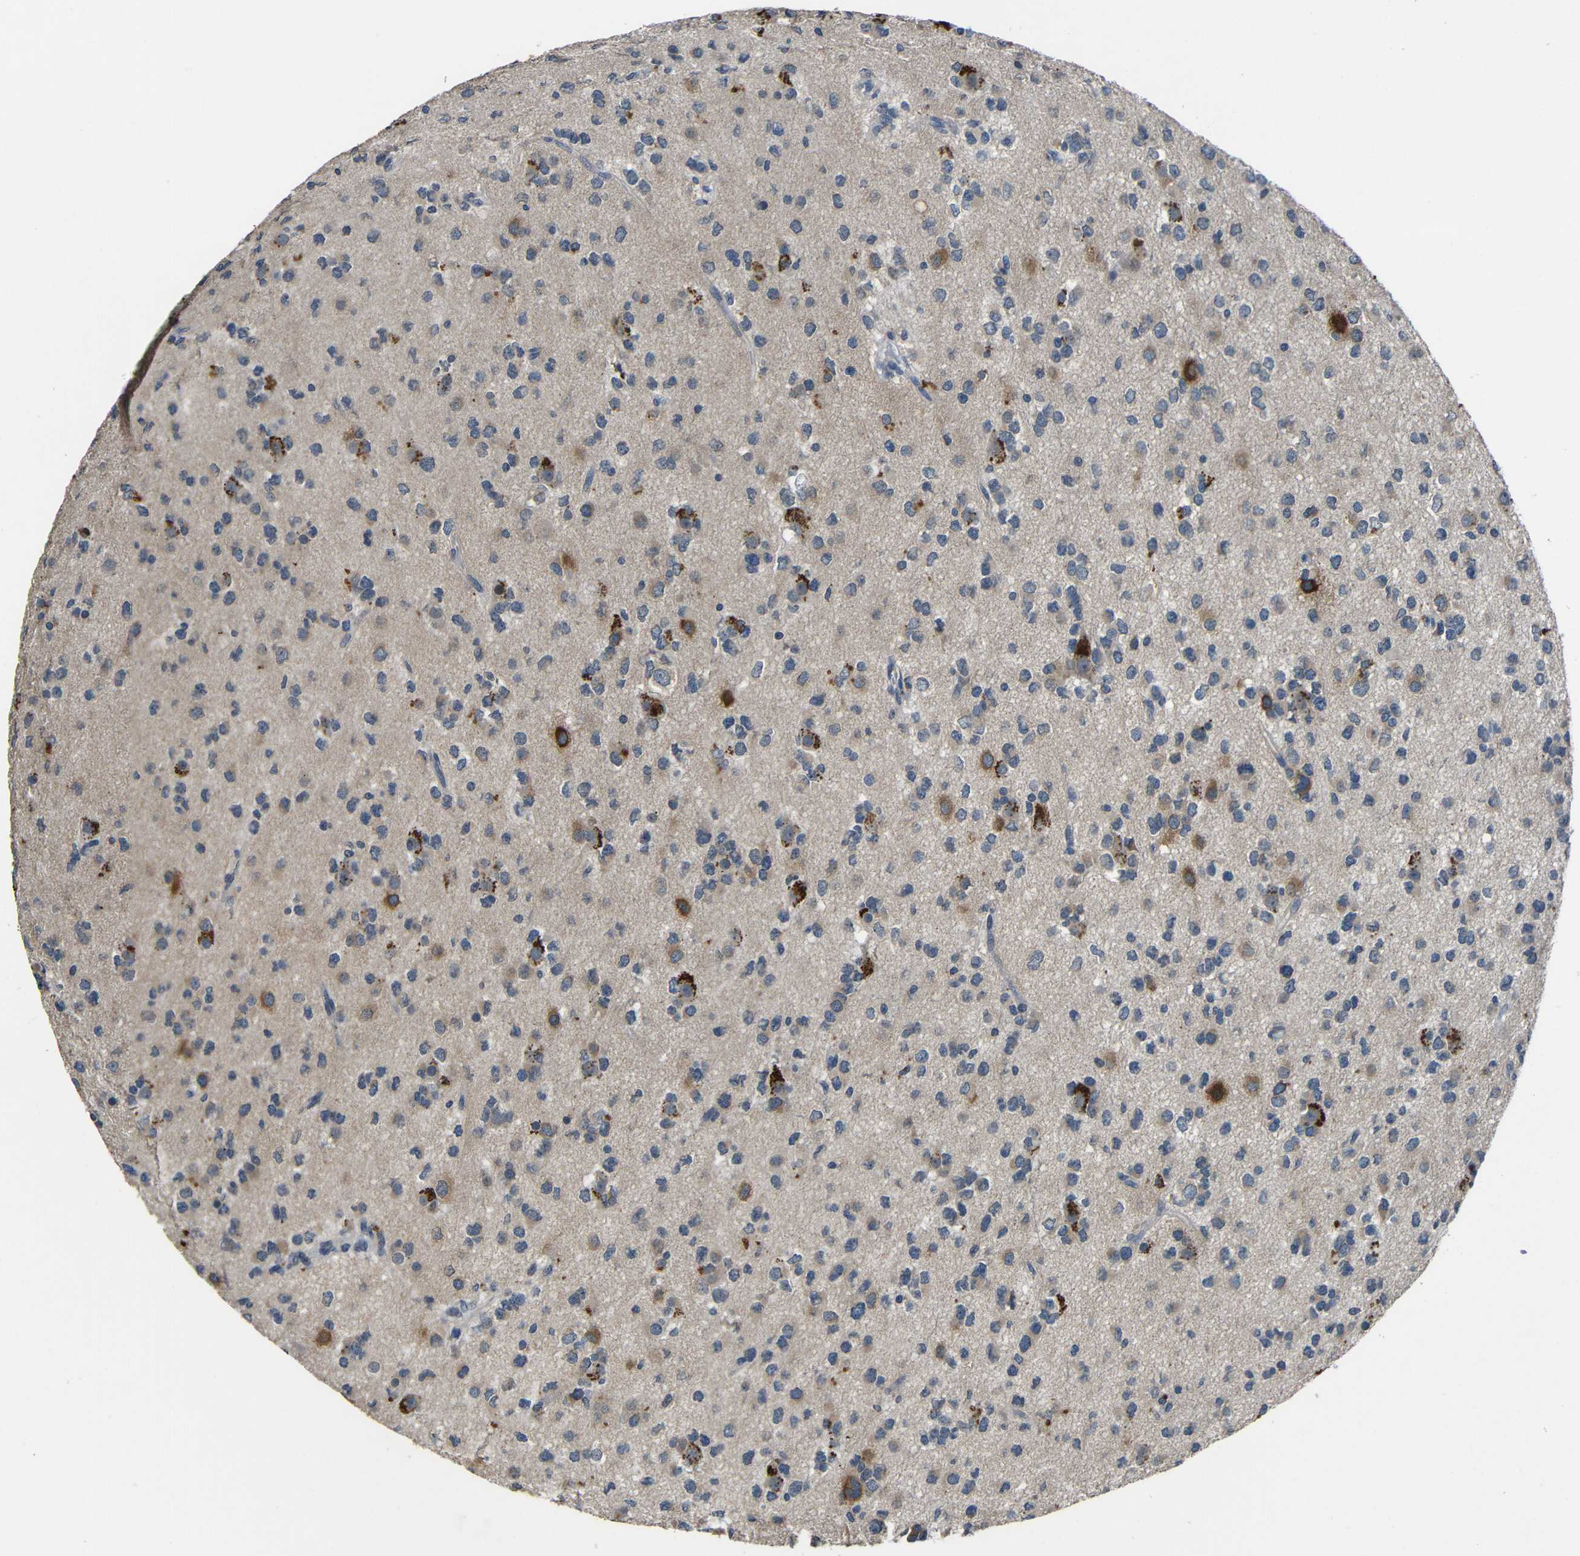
{"staining": {"intensity": "moderate", "quantity": "25%-75%", "location": "cytoplasmic/membranous"}, "tissue": "glioma", "cell_type": "Tumor cells", "image_type": "cancer", "snomed": [{"axis": "morphology", "description": "Glioma, malignant, Low grade"}, {"axis": "topography", "description": "Brain"}], "caption": "A photomicrograph of malignant glioma (low-grade) stained for a protein displays moderate cytoplasmic/membranous brown staining in tumor cells.", "gene": "C6orf89", "patient": {"sex": "male", "age": 42}}